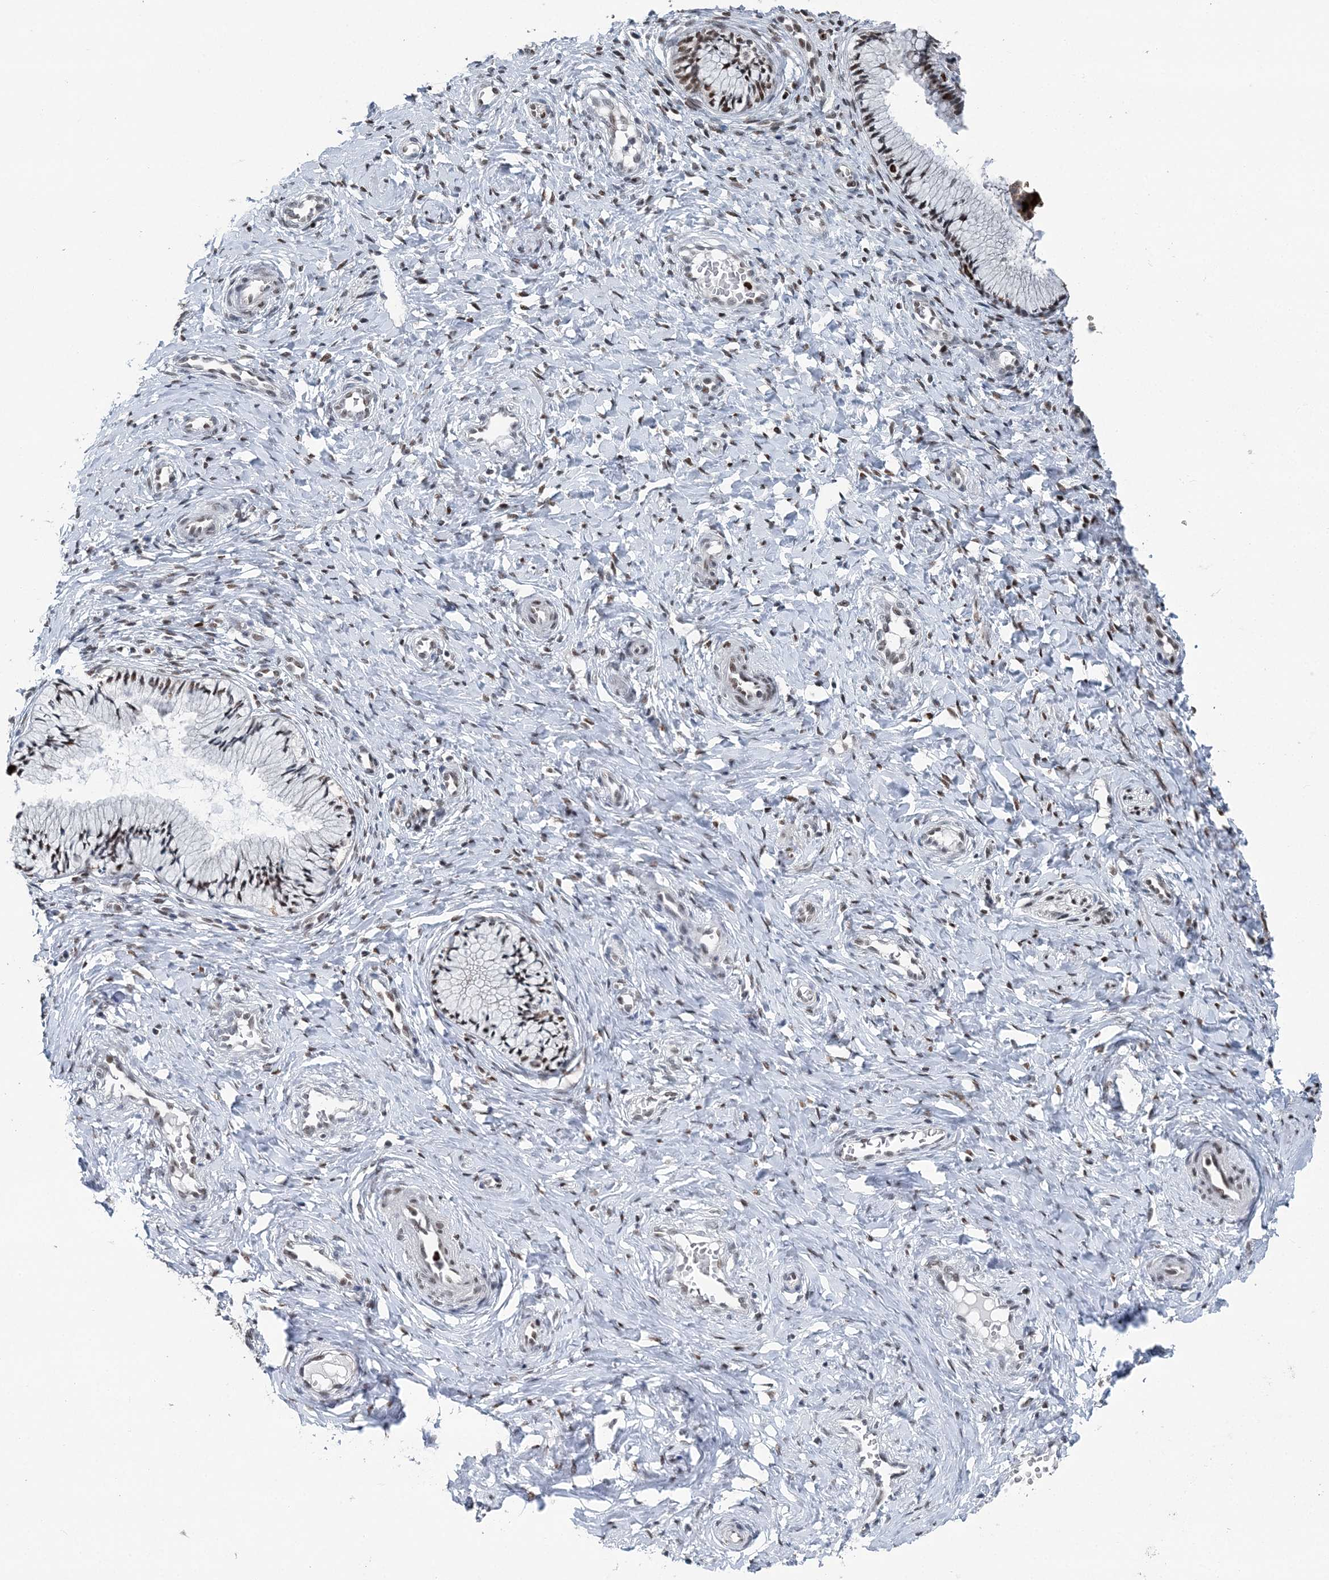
{"staining": {"intensity": "moderate", "quantity": ">75%", "location": "nuclear"}, "tissue": "cervix", "cell_type": "Glandular cells", "image_type": "normal", "snomed": [{"axis": "morphology", "description": "Normal tissue, NOS"}, {"axis": "topography", "description": "Cervix"}], "caption": "A medium amount of moderate nuclear positivity is identified in about >75% of glandular cells in normal cervix. (Brightfield microscopy of DAB IHC at high magnification).", "gene": "HAT1", "patient": {"sex": "female", "age": 27}}